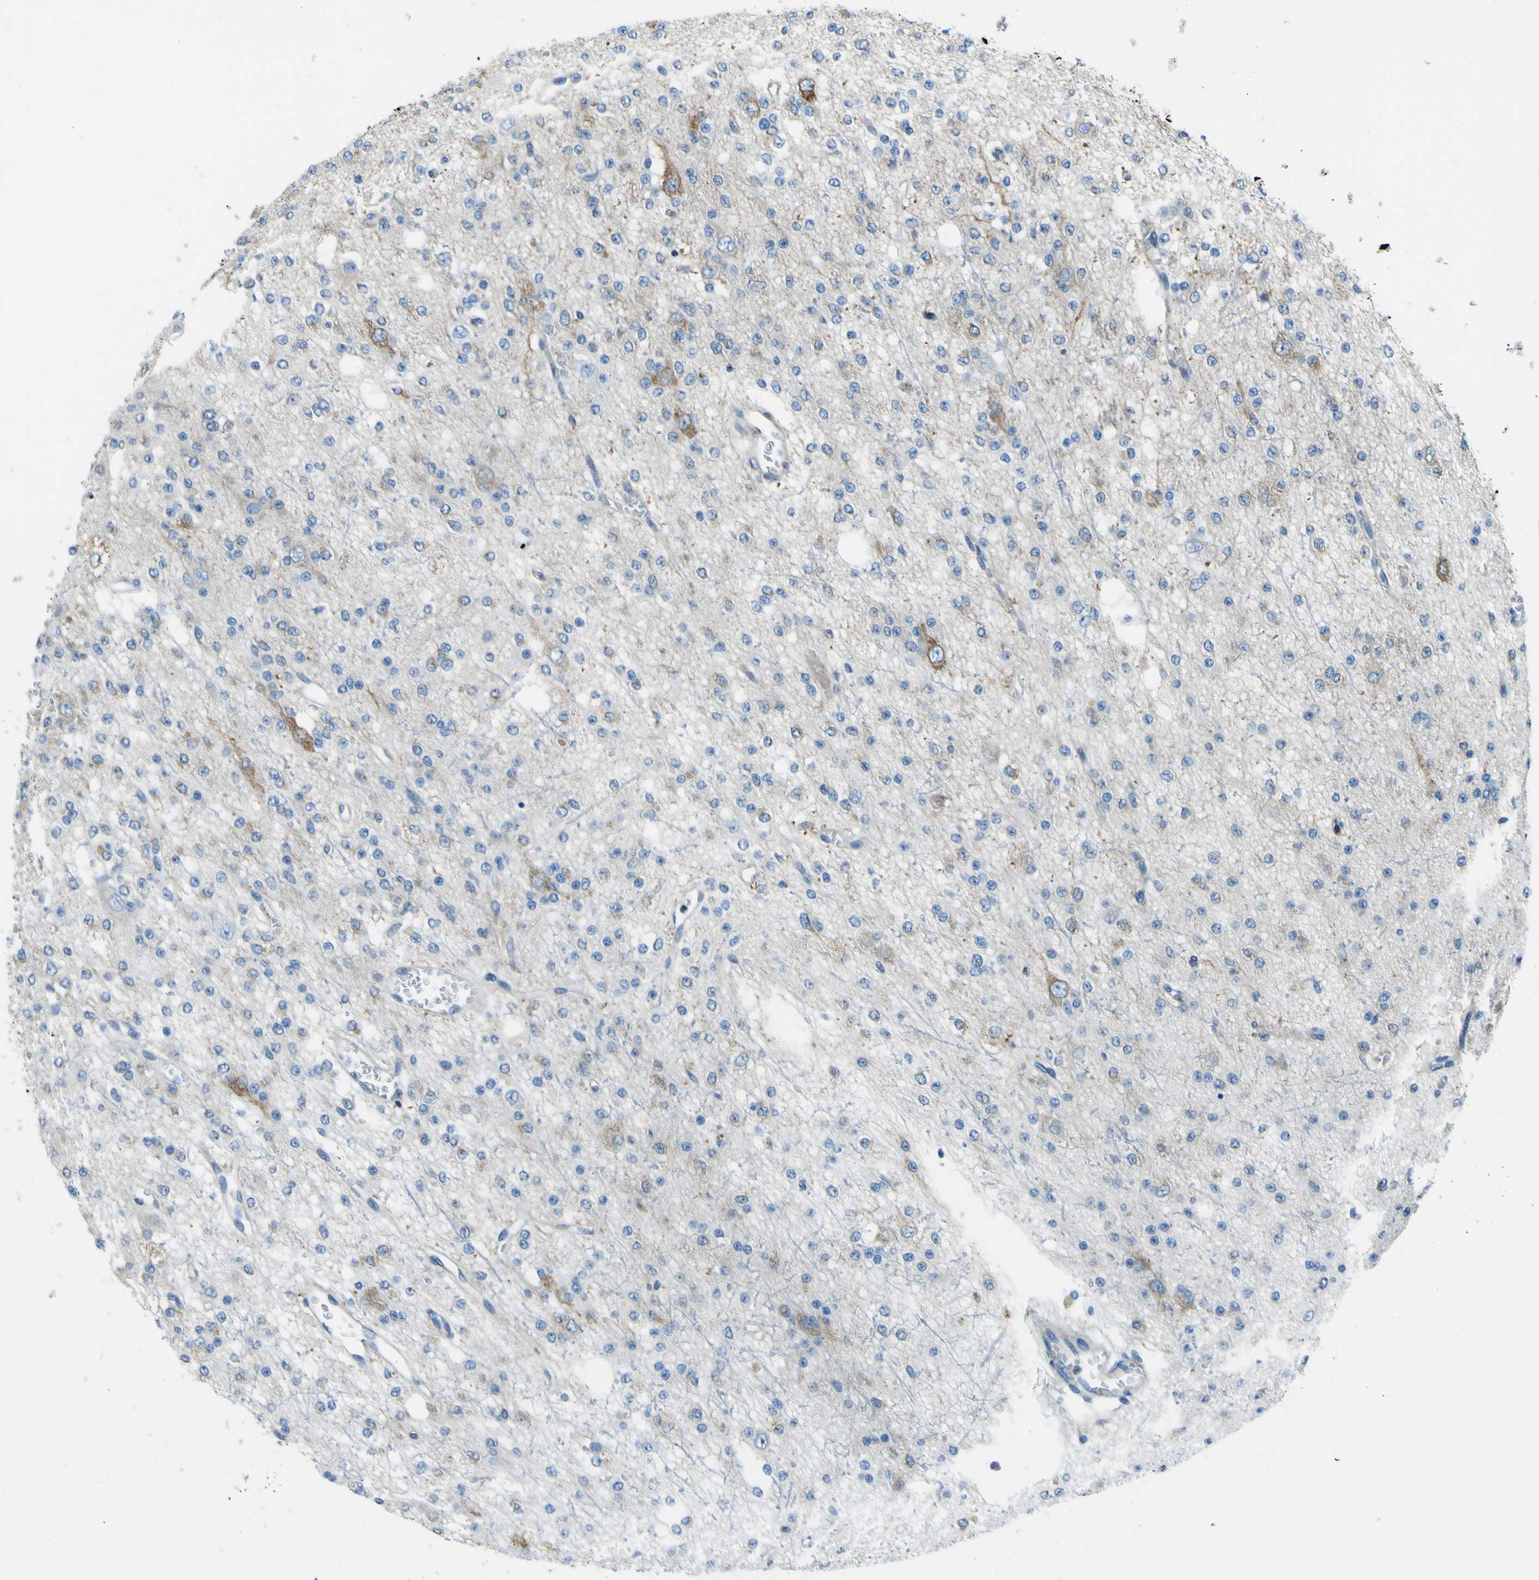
{"staining": {"intensity": "moderate", "quantity": "<25%", "location": "cytoplasmic/membranous"}, "tissue": "glioma", "cell_type": "Tumor cells", "image_type": "cancer", "snomed": [{"axis": "morphology", "description": "Glioma, malignant, Low grade"}, {"axis": "topography", "description": "Brain"}], "caption": "A brown stain shows moderate cytoplasmic/membranous positivity of a protein in human glioma tumor cells.", "gene": "STIM1", "patient": {"sex": "male", "age": 38}}